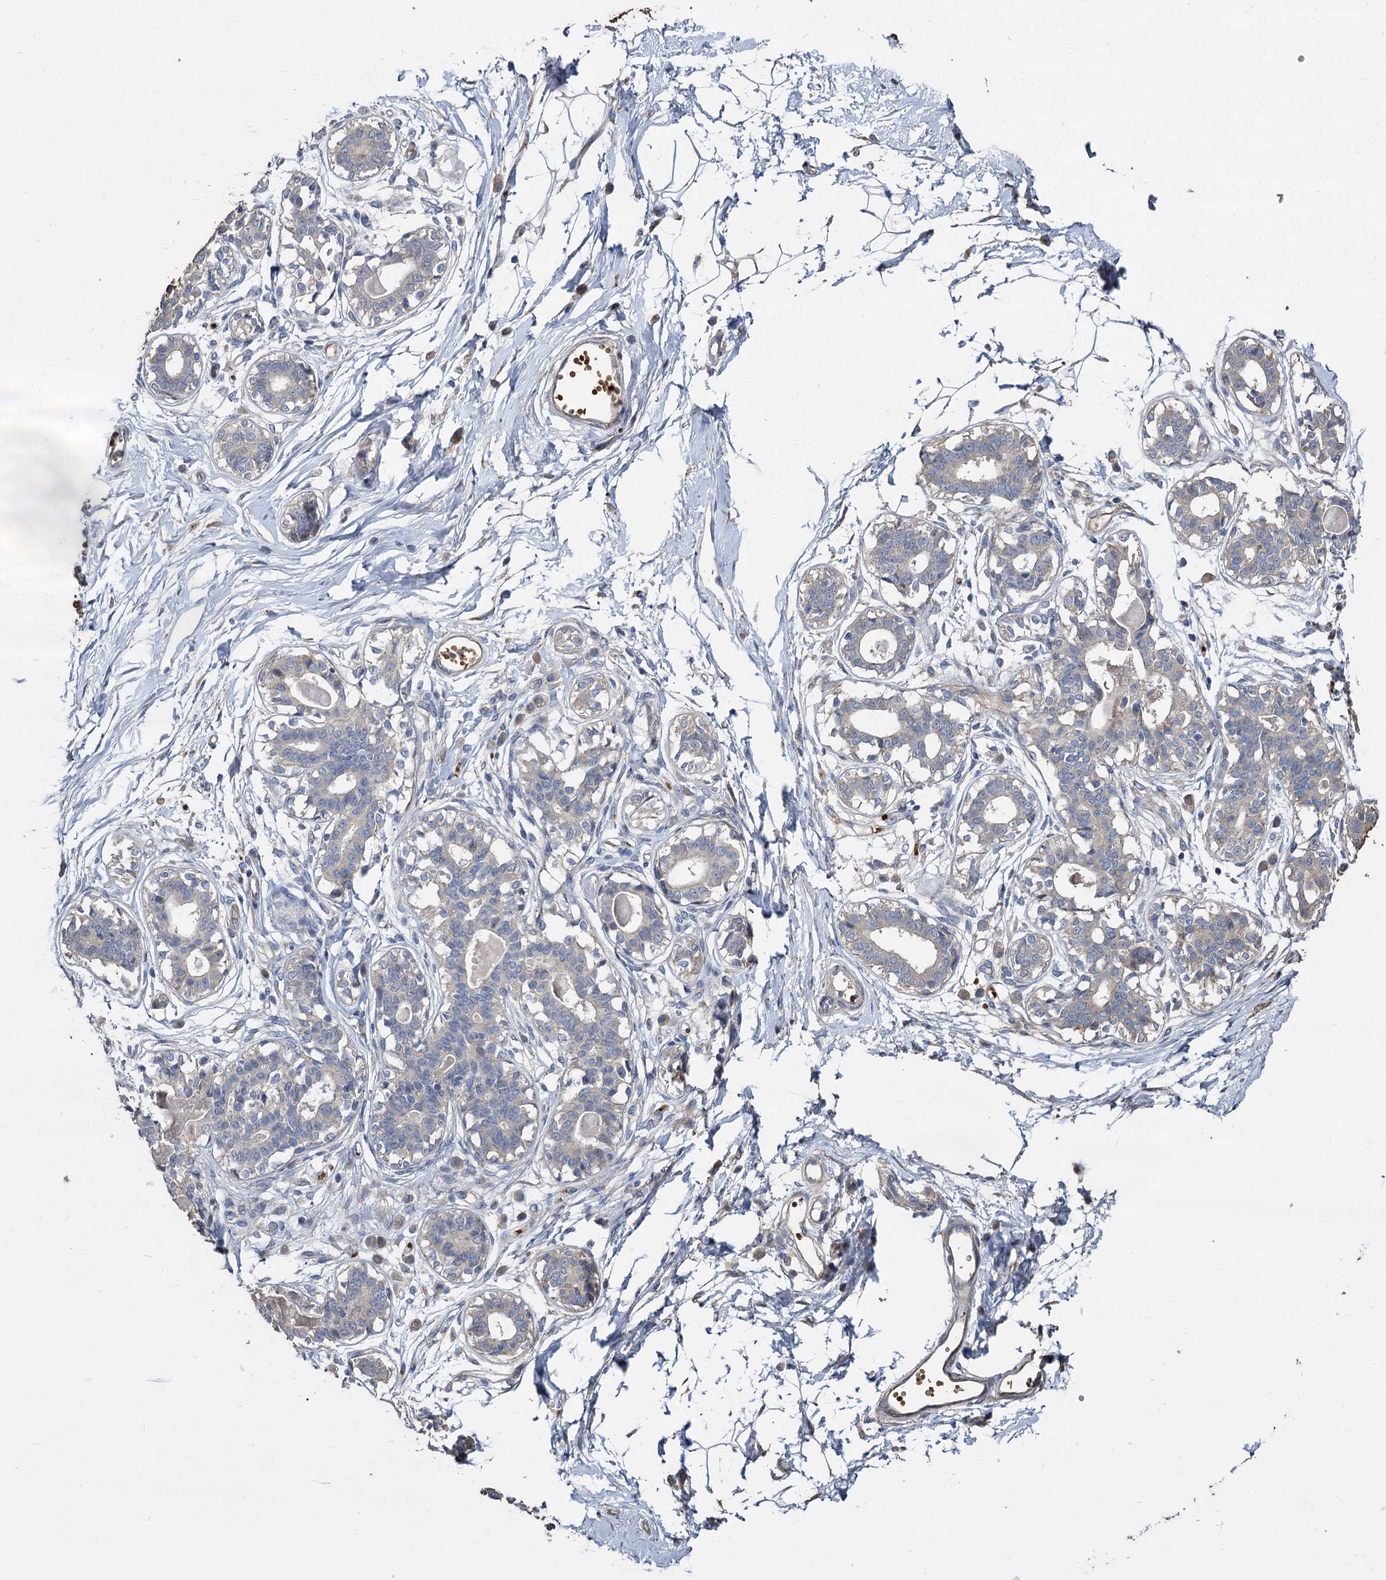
{"staining": {"intensity": "negative", "quantity": "none", "location": "none"}, "tissue": "breast", "cell_type": "Adipocytes", "image_type": "normal", "snomed": [{"axis": "morphology", "description": "Normal tissue, NOS"}, {"axis": "topography", "description": "Breast"}], "caption": "Immunohistochemistry micrograph of unremarkable breast: breast stained with DAB (3,3'-diaminobenzidine) displays no significant protein expression in adipocytes.", "gene": "TCTN2", "patient": {"sex": "female", "age": 45}}